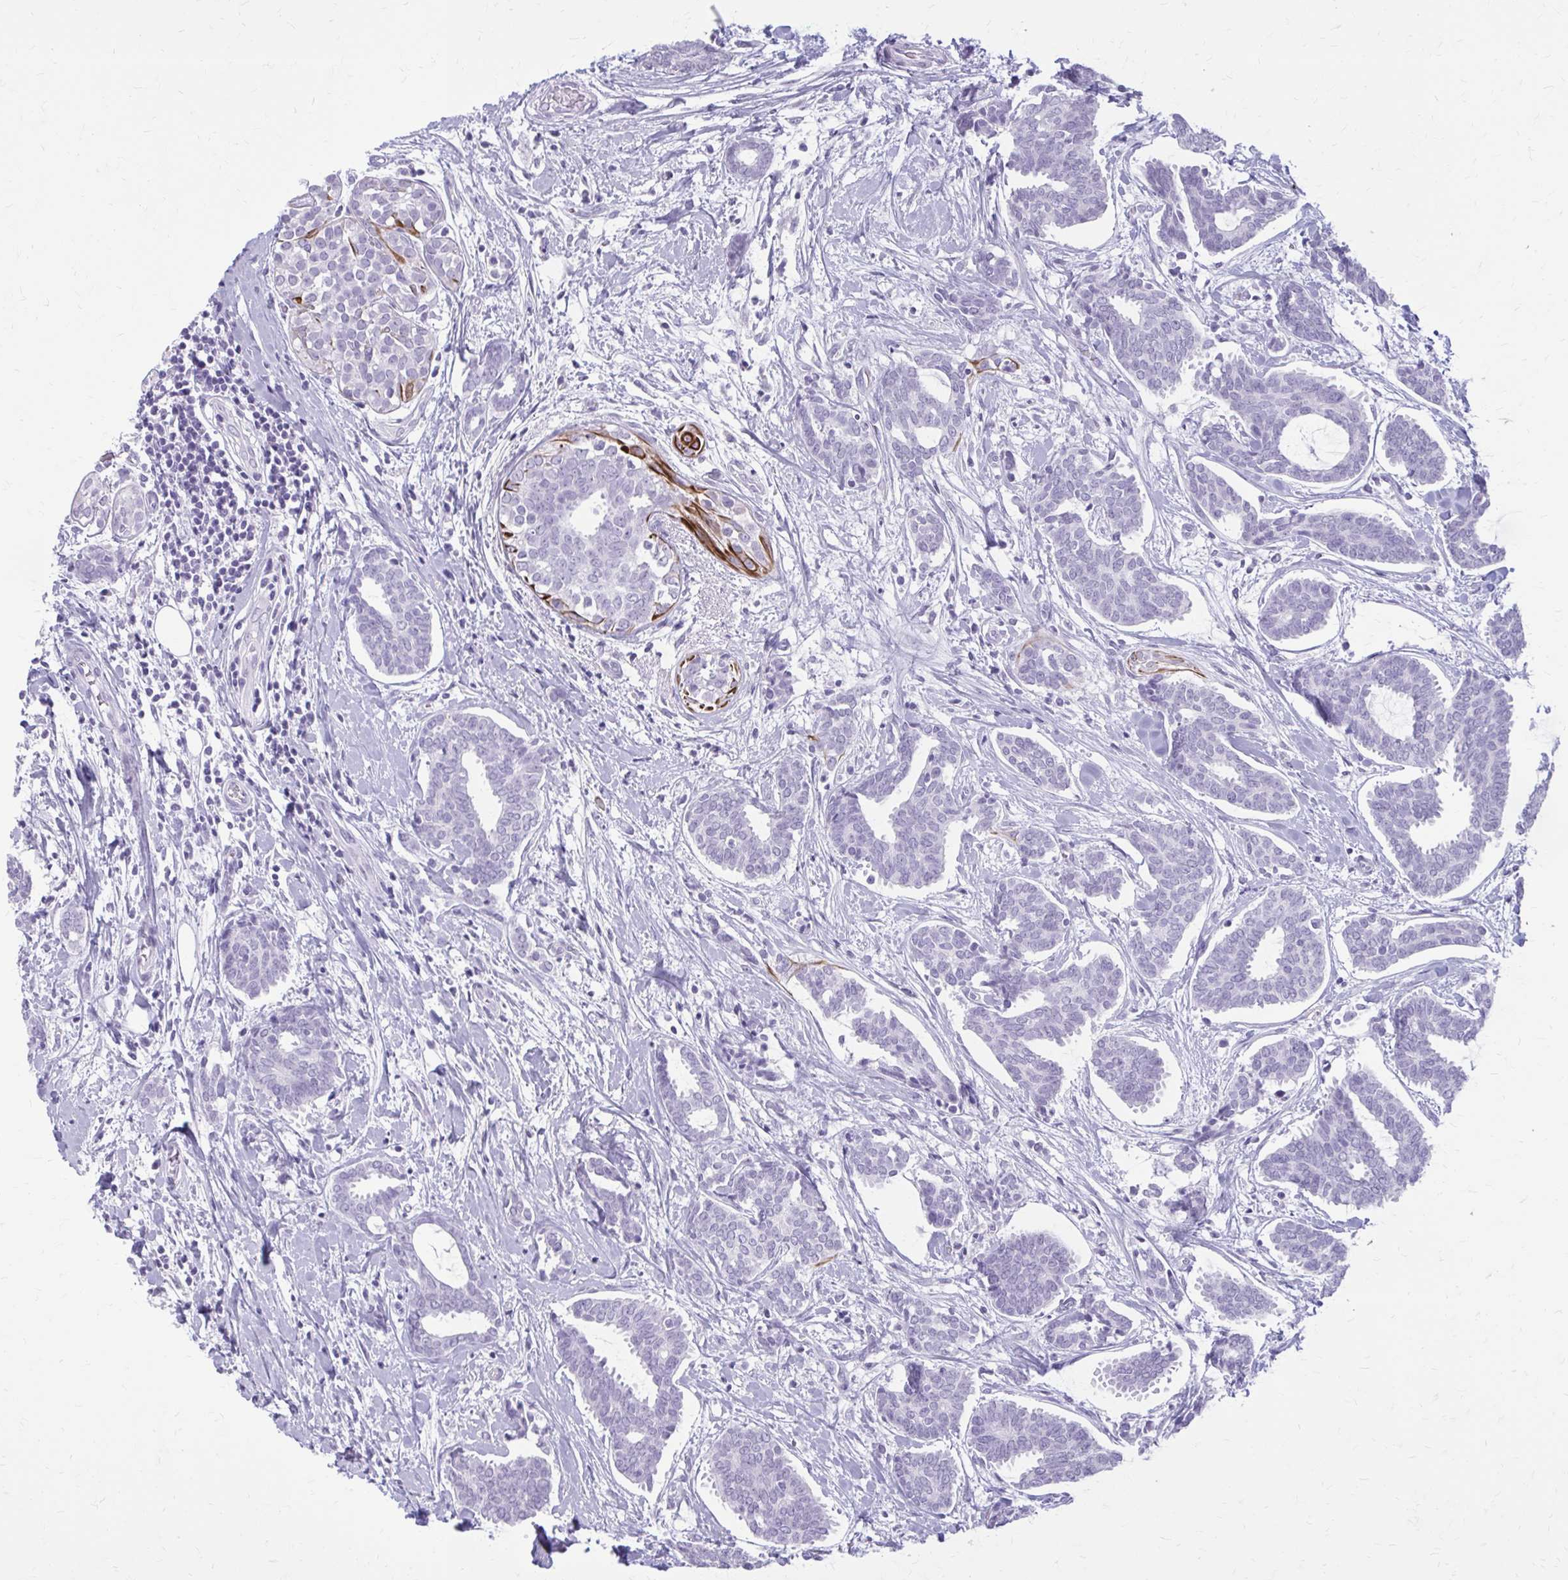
{"staining": {"intensity": "negative", "quantity": "none", "location": "none"}, "tissue": "breast cancer", "cell_type": "Tumor cells", "image_type": "cancer", "snomed": [{"axis": "morphology", "description": "Intraductal carcinoma, in situ"}, {"axis": "morphology", "description": "Duct carcinoma"}, {"axis": "morphology", "description": "Lobular carcinoma, in situ"}, {"axis": "topography", "description": "Breast"}], "caption": "Histopathology image shows no protein expression in tumor cells of breast intraductal carcinoma,  in situ tissue.", "gene": "KRT5", "patient": {"sex": "female", "age": 44}}